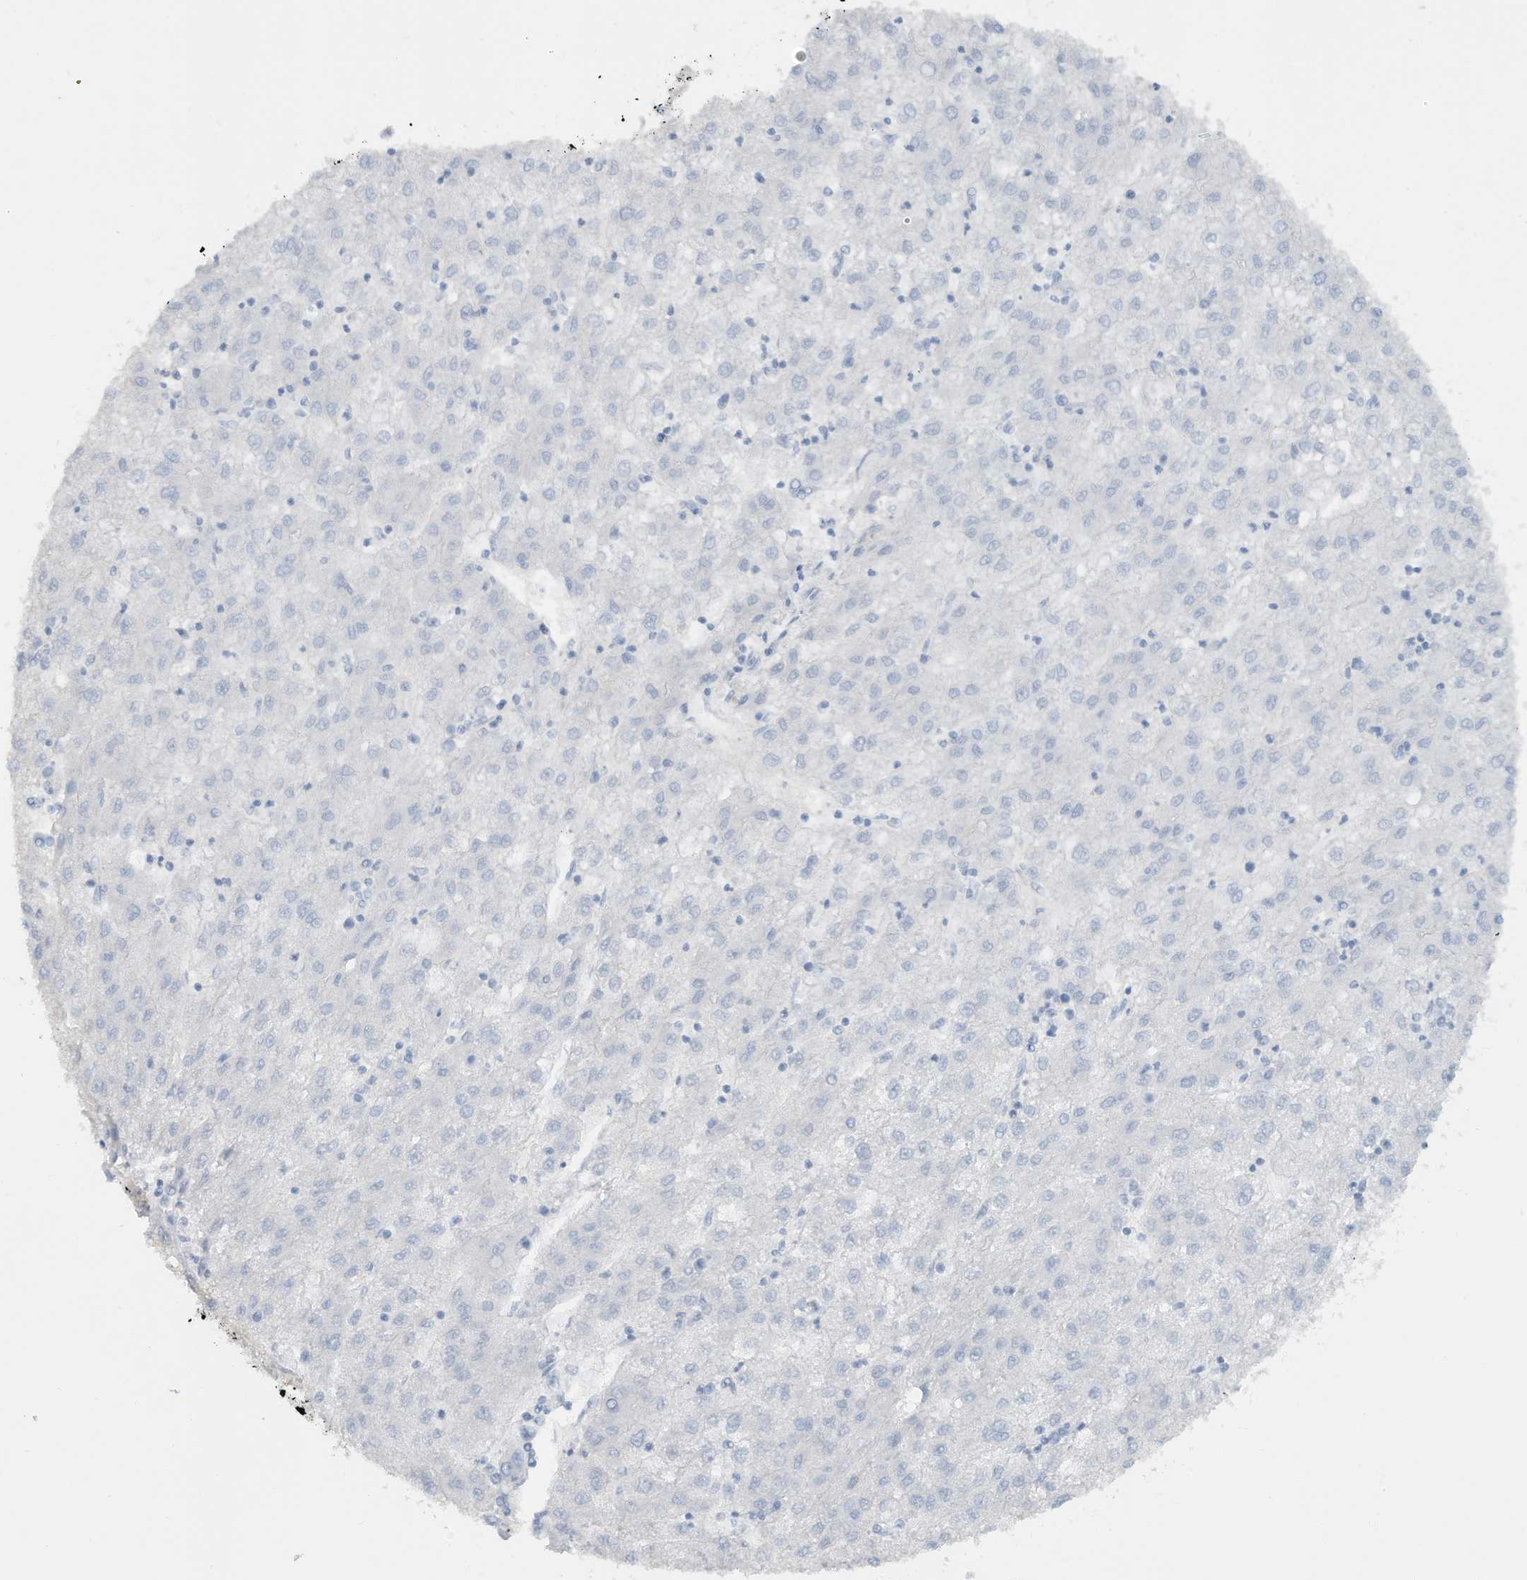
{"staining": {"intensity": "negative", "quantity": "none", "location": "none"}, "tissue": "liver cancer", "cell_type": "Tumor cells", "image_type": "cancer", "snomed": [{"axis": "morphology", "description": "Carcinoma, Hepatocellular, NOS"}, {"axis": "topography", "description": "Liver"}], "caption": "This histopathology image is of liver cancer (hepatocellular carcinoma) stained with immunohistochemistry (IHC) to label a protein in brown with the nuclei are counter-stained blue. There is no positivity in tumor cells.", "gene": "HAS3", "patient": {"sex": "male", "age": 72}}